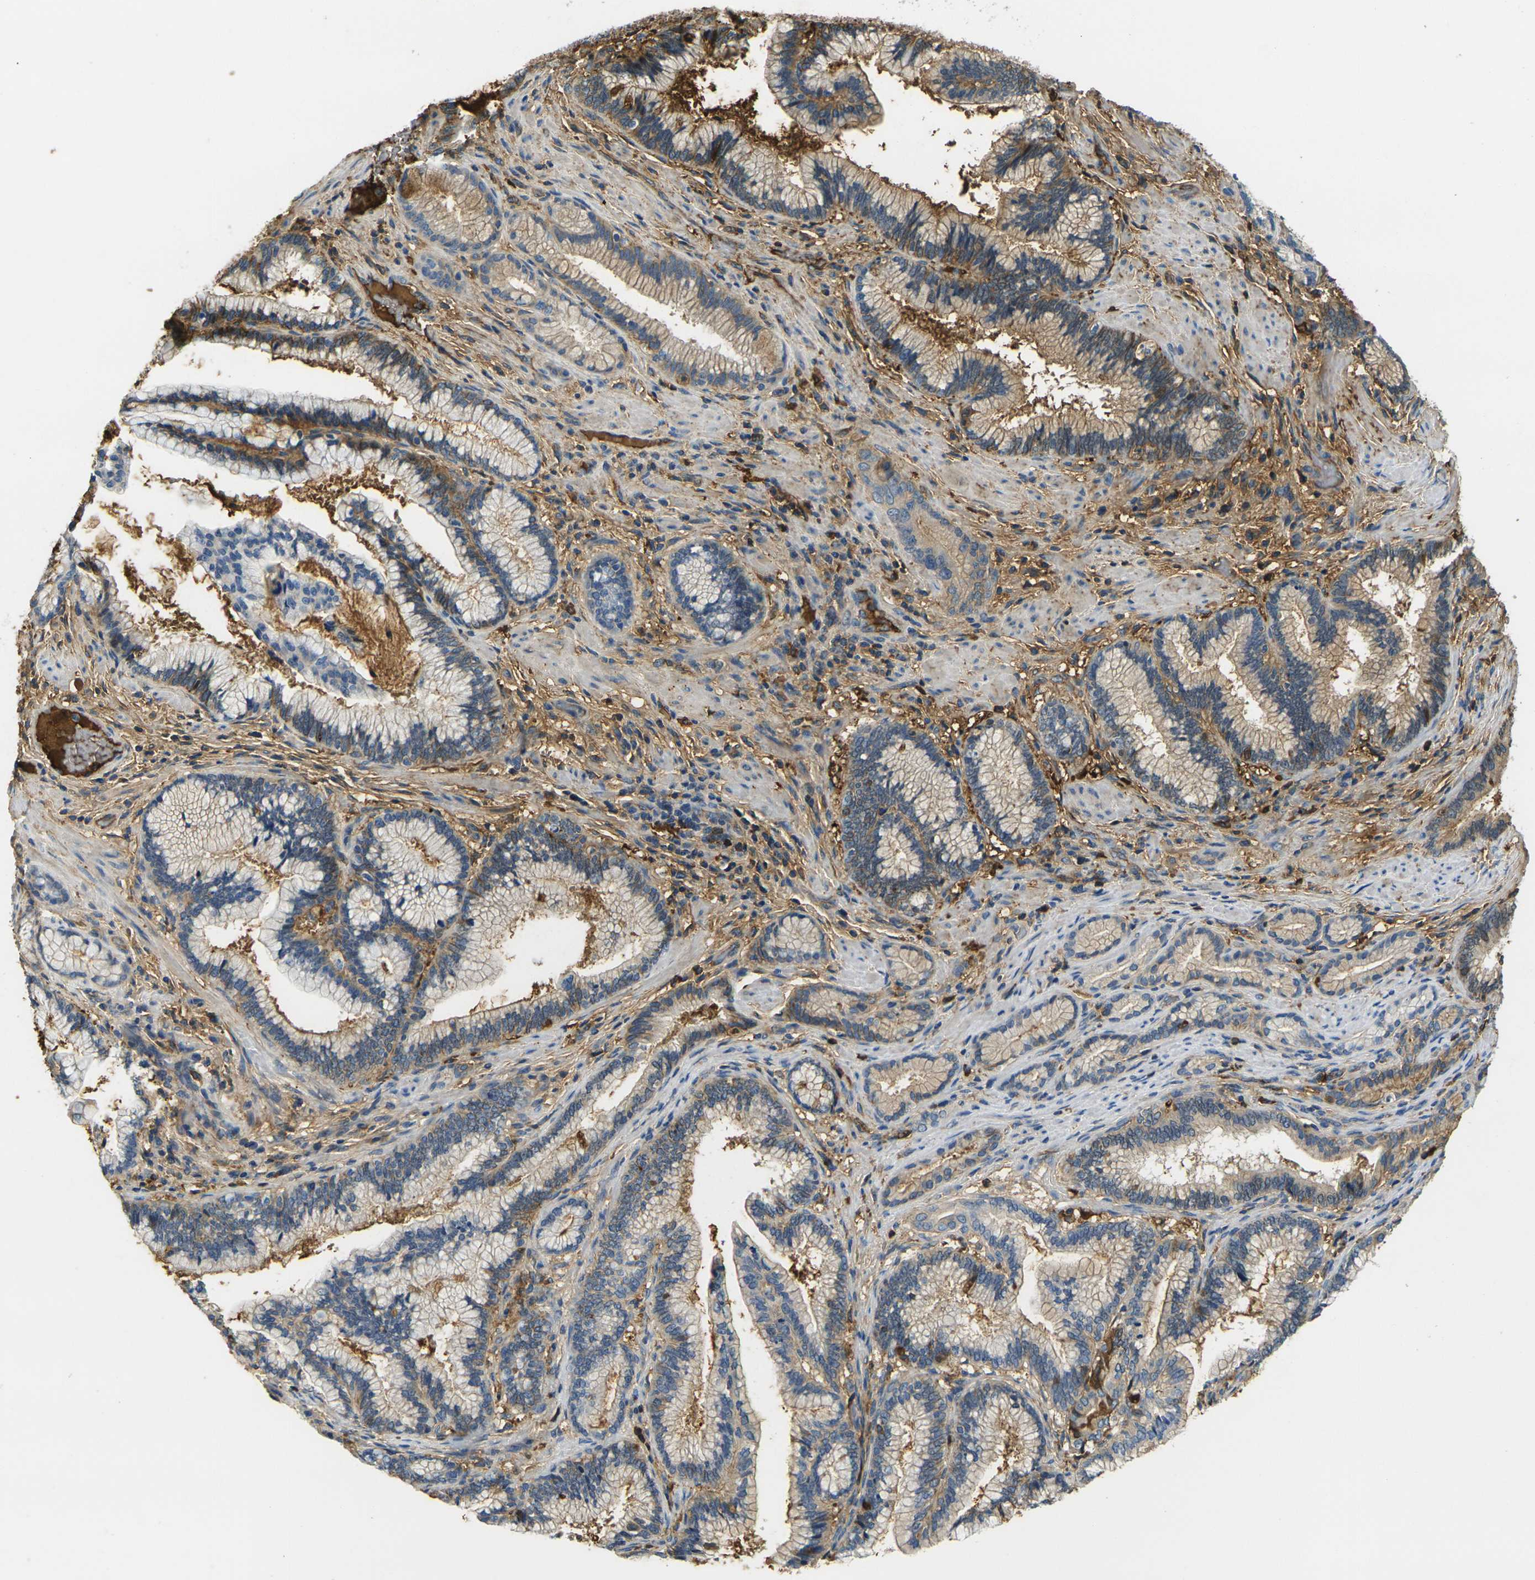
{"staining": {"intensity": "moderate", "quantity": "25%-75%", "location": "cytoplasmic/membranous"}, "tissue": "pancreatic cancer", "cell_type": "Tumor cells", "image_type": "cancer", "snomed": [{"axis": "morphology", "description": "Adenocarcinoma, NOS"}, {"axis": "topography", "description": "Pancreas"}], "caption": "Pancreatic cancer stained with a protein marker exhibits moderate staining in tumor cells.", "gene": "PLCD1", "patient": {"sex": "female", "age": 64}}